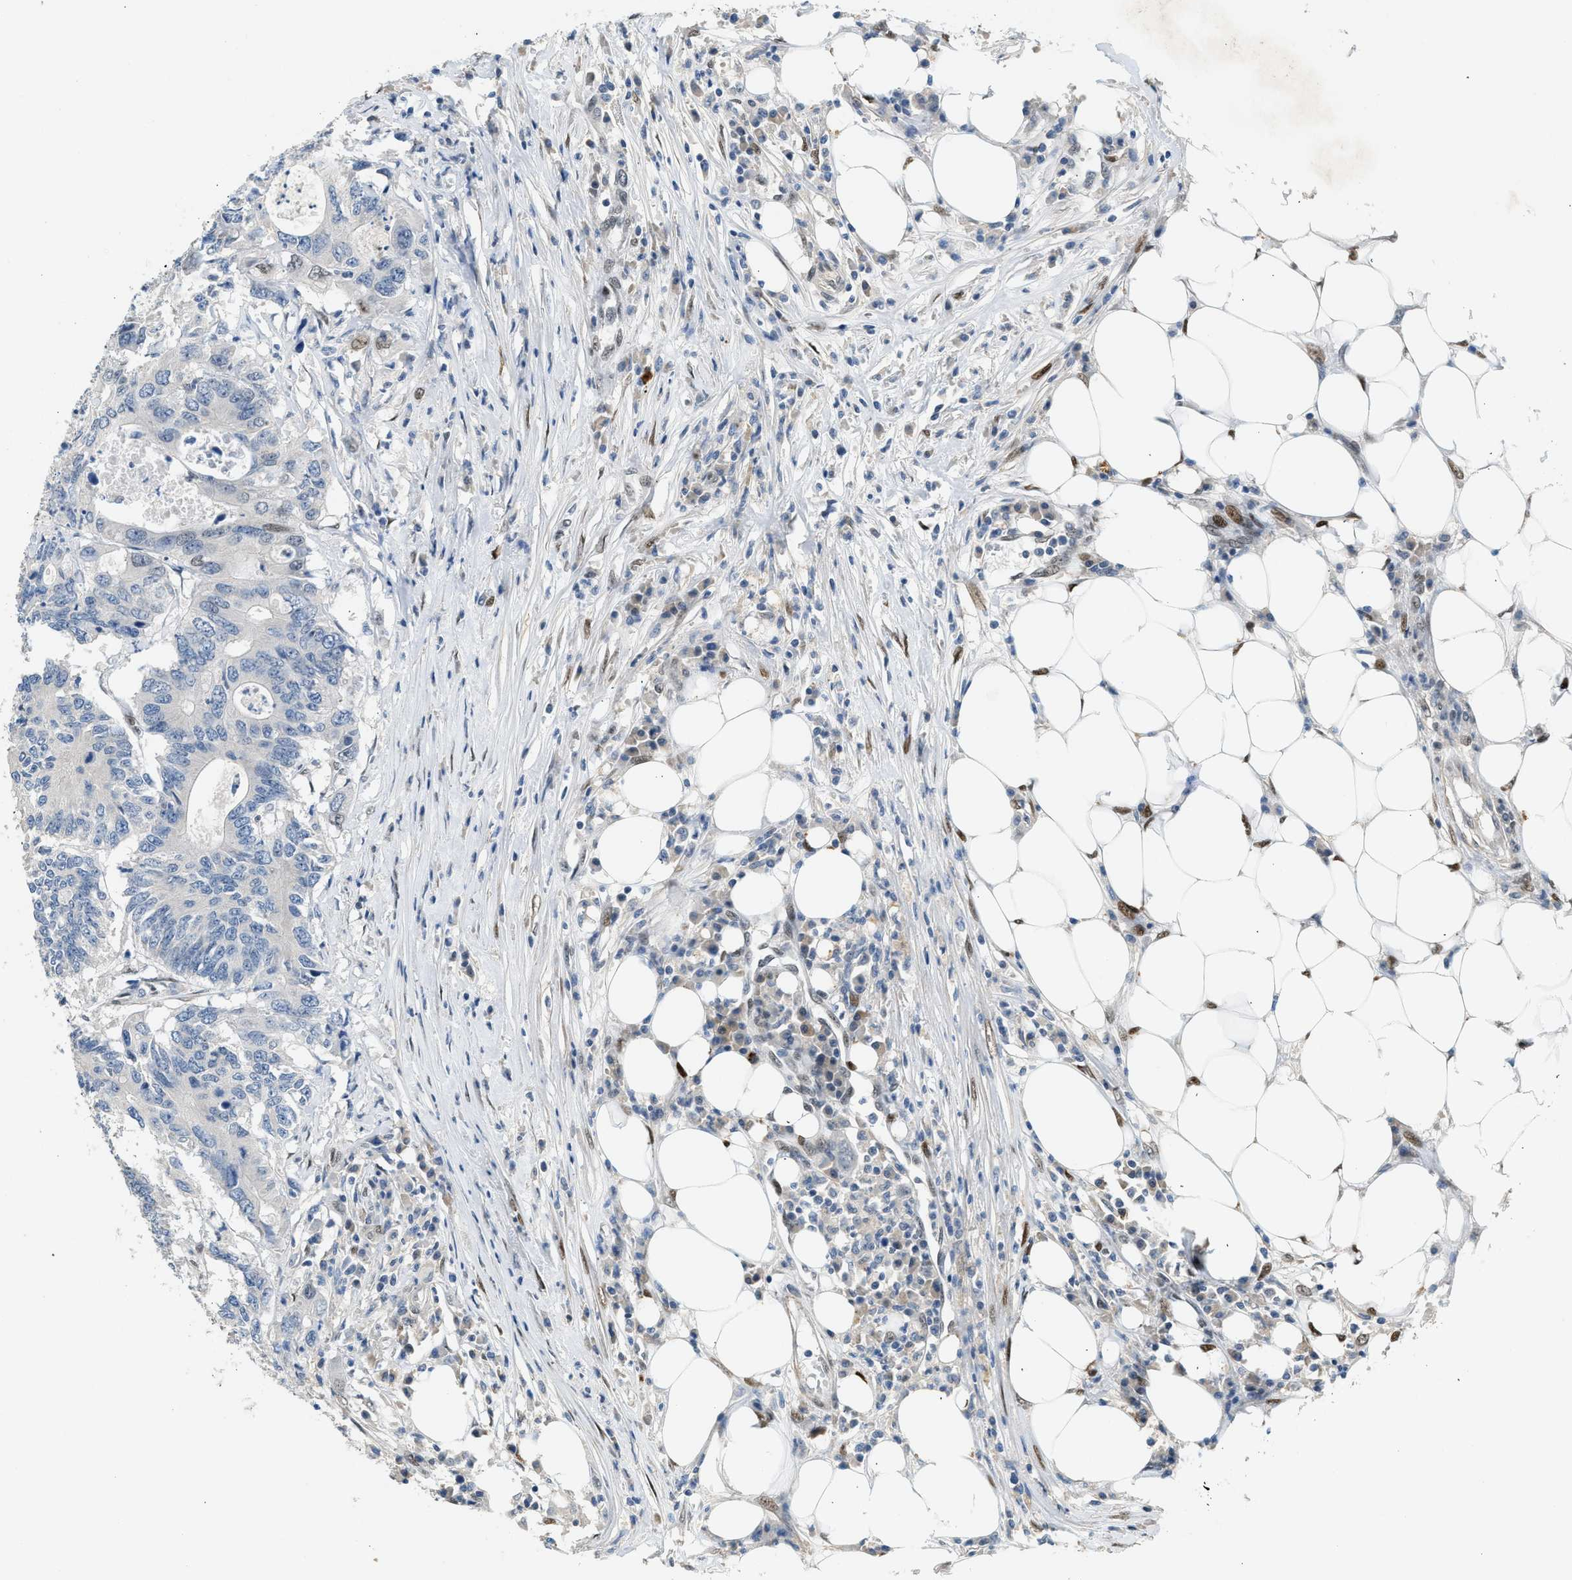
{"staining": {"intensity": "negative", "quantity": "none", "location": "none"}, "tissue": "colorectal cancer", "cell_type": "Tumor cells", "image_type": "cancer", "snomed": [{"axis": "morphology", "description": "Adenocarcinoma, NOS"}, {"axis": "topography", "description": "Colon"}], "caption": "A photomicrograph of human colorectal cancer is negative for staining in tumor cells.", "gene": "ZBTB20", "patient": {"sex": "male", "age": 71}}